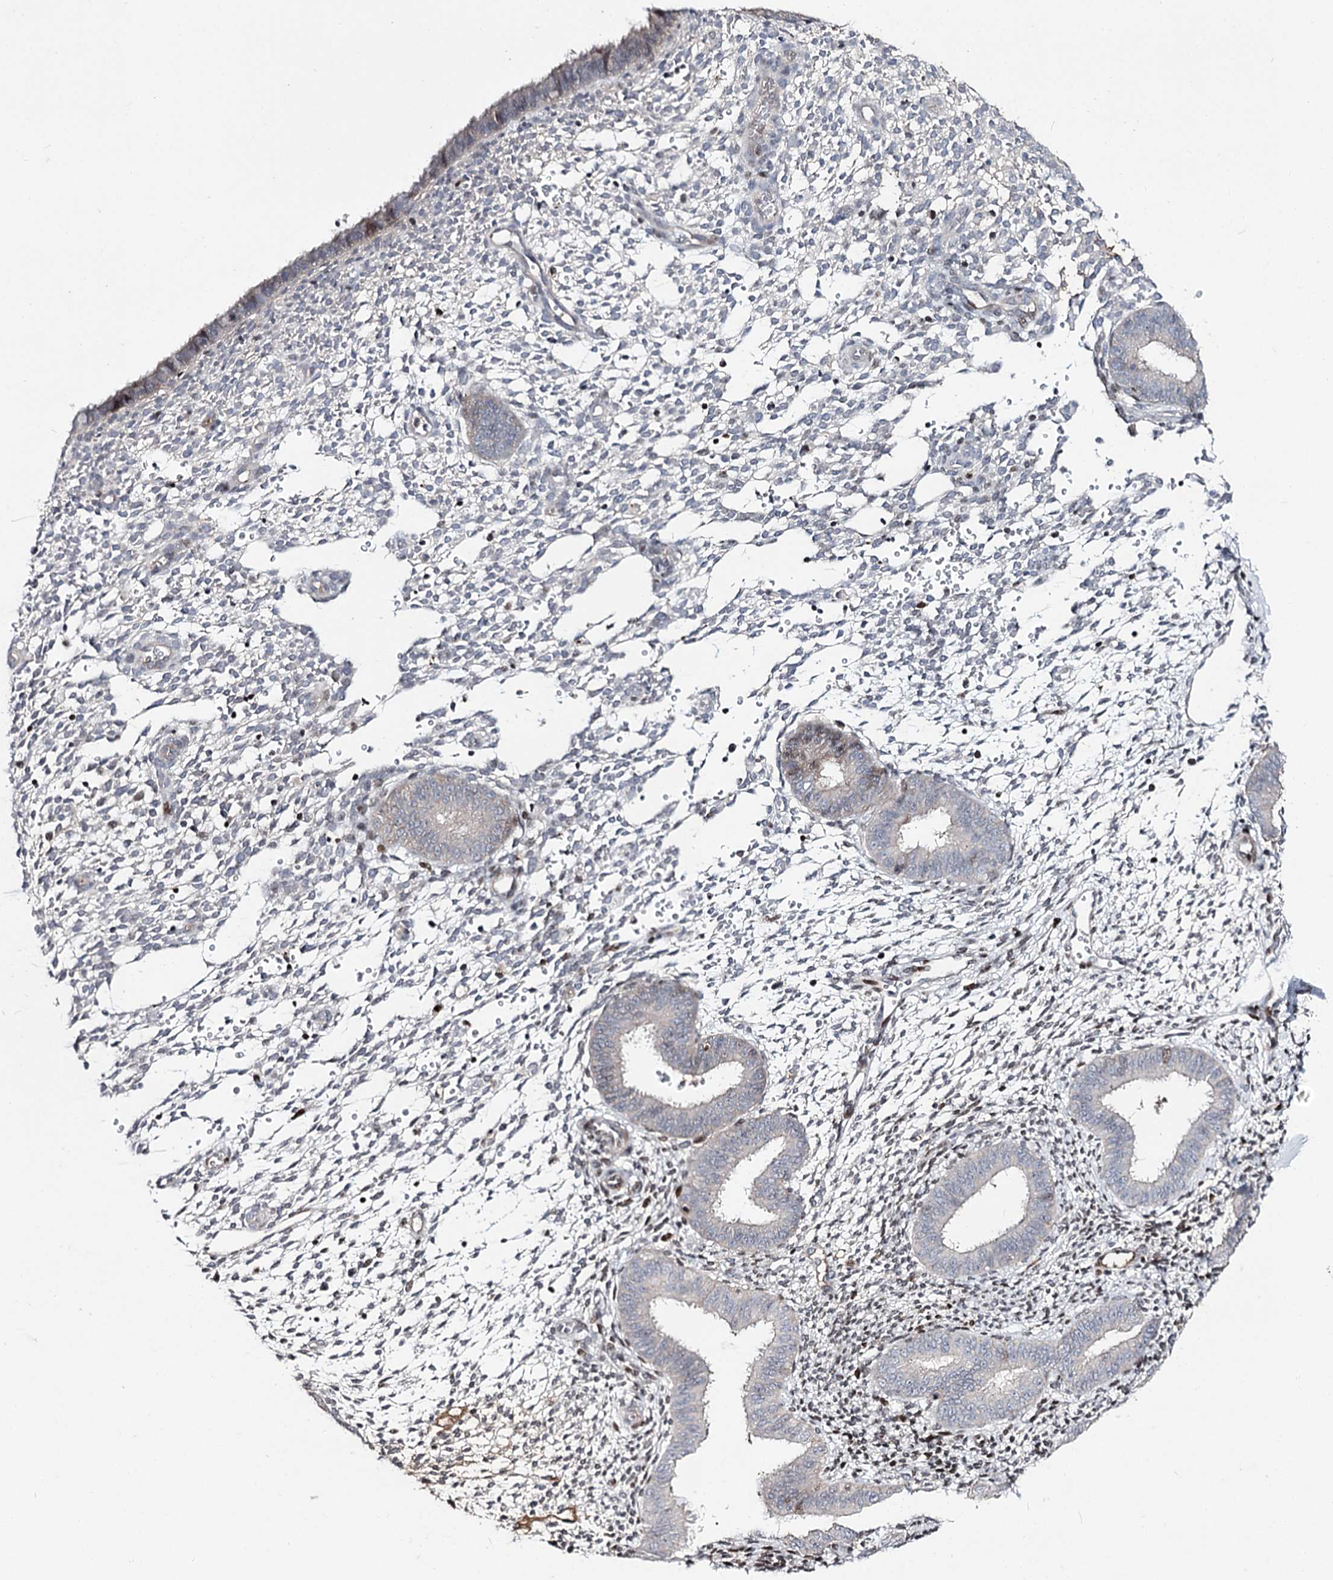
{"staining": {"intensity": "negative", "quantity": "none", "location": "none"}, "tissue": "endometrium", "cell_type": "Cells in endometrial stroma", "image_type": "normal", "snomed": [{"axis": "morphology", "description": "Normal tissue, NOS"}, {"axis": "topography", "description": "Uterus"}, {"axis": "topography", "description": "Endometrium"}], "caption": "Immunohistochemistry (IHC) histopathology image of benign endometrium: human endometrium stained with DAB demonstrates no significant protein expression in cells in endometrial stroma.", "gene": "ITFG2", "patient": {"sex": "female", "age": 48}}